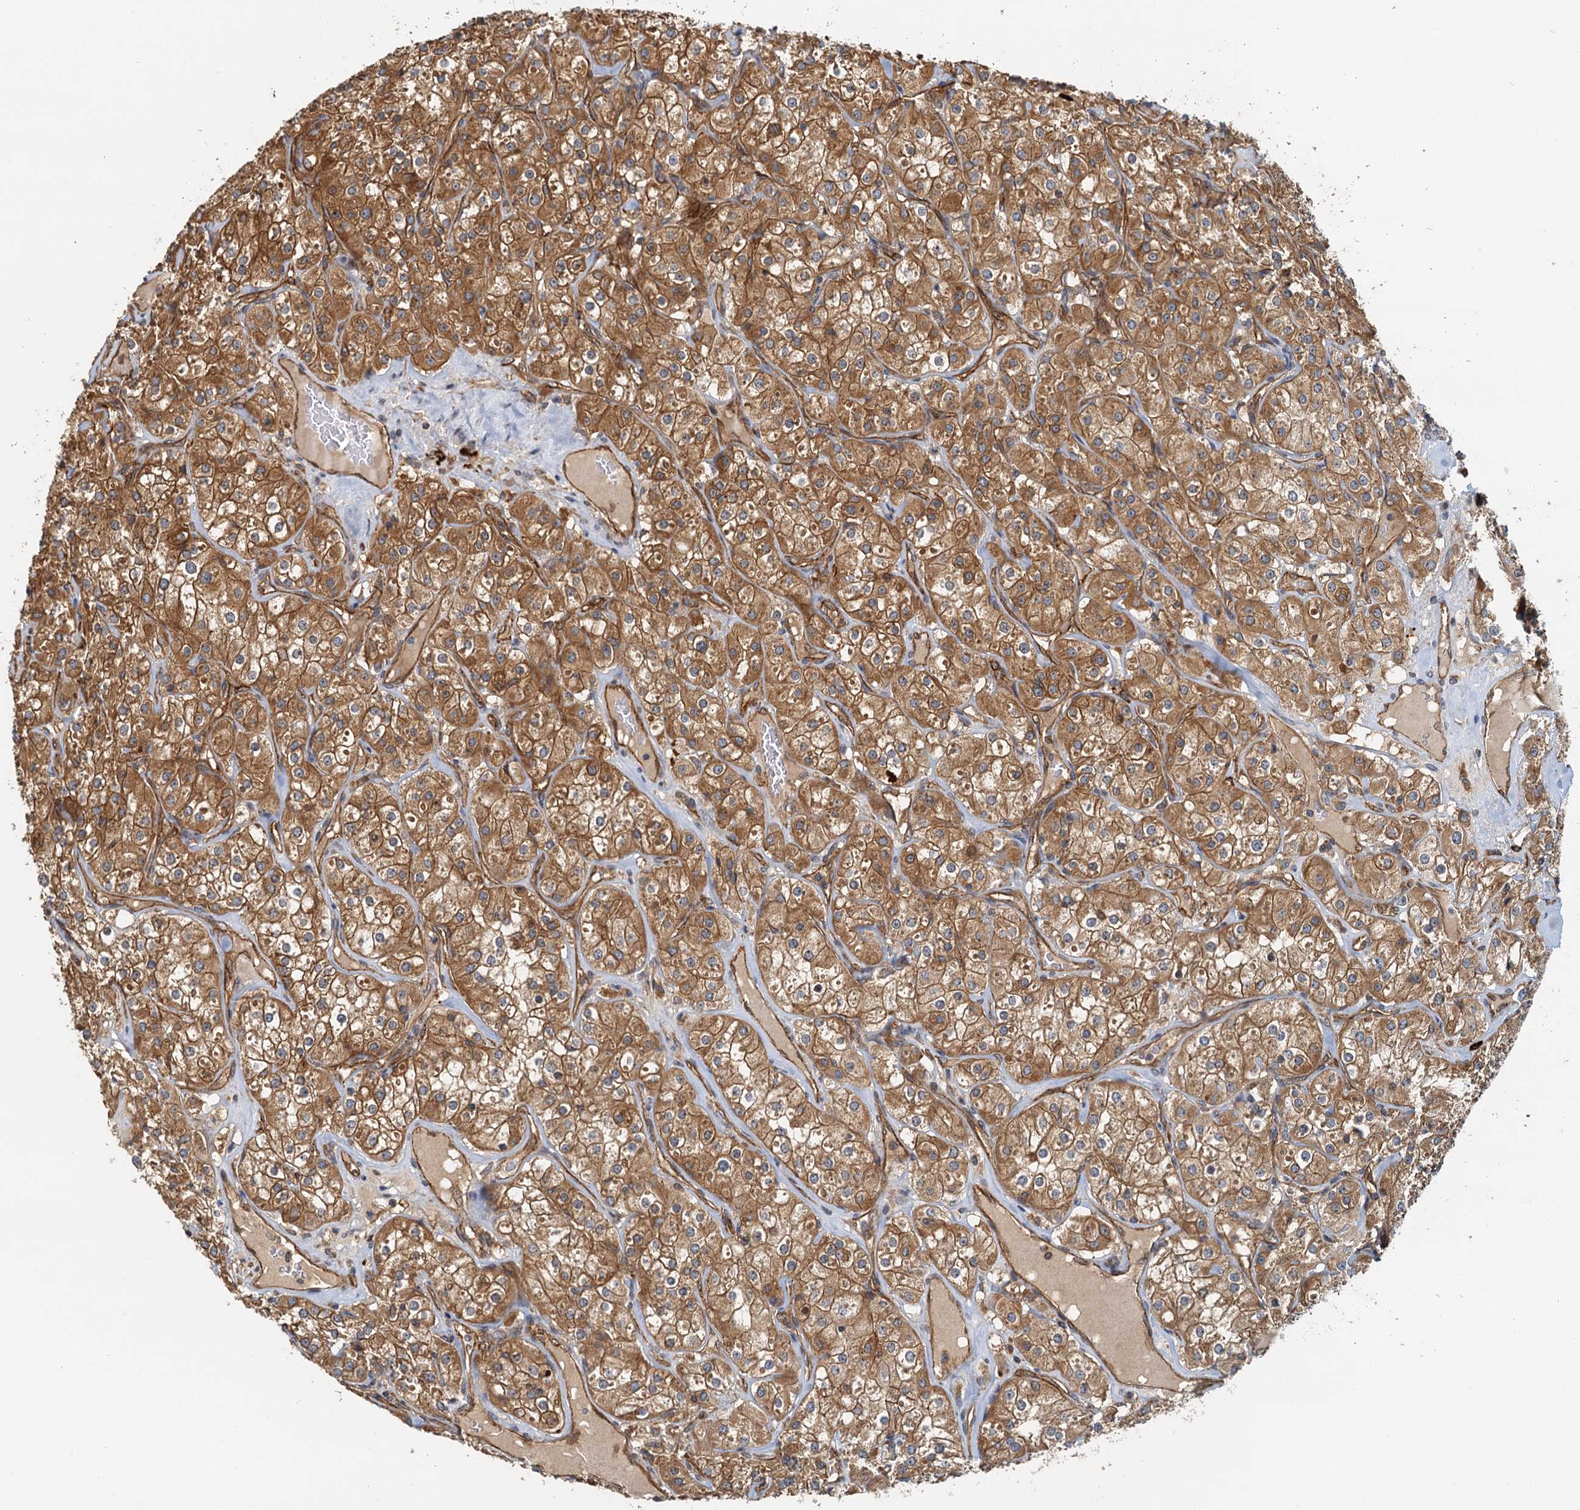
{"staining": {"intensity": "moderate", "quantity": ">75%", "location": "cytoplasmic/membranous"}, "tissue": "renal cancer", "cell_type": "Tumor cells", "image_type": "cancer", "snomed": [{"axis": "morphology", "description": "Adenocarcinoma, NOS"}, {"axis": "topography", "description": "Kidney"}], "caption": "Immunohistochemical staining of human adenocarcinoma (renal) reveals medium levels of moderate cytoplasmic/membranous protein positivity in about >75% of tumor cells.", "gene": "NIPAL3", "patient": {"sex": "male", "age": 77}}